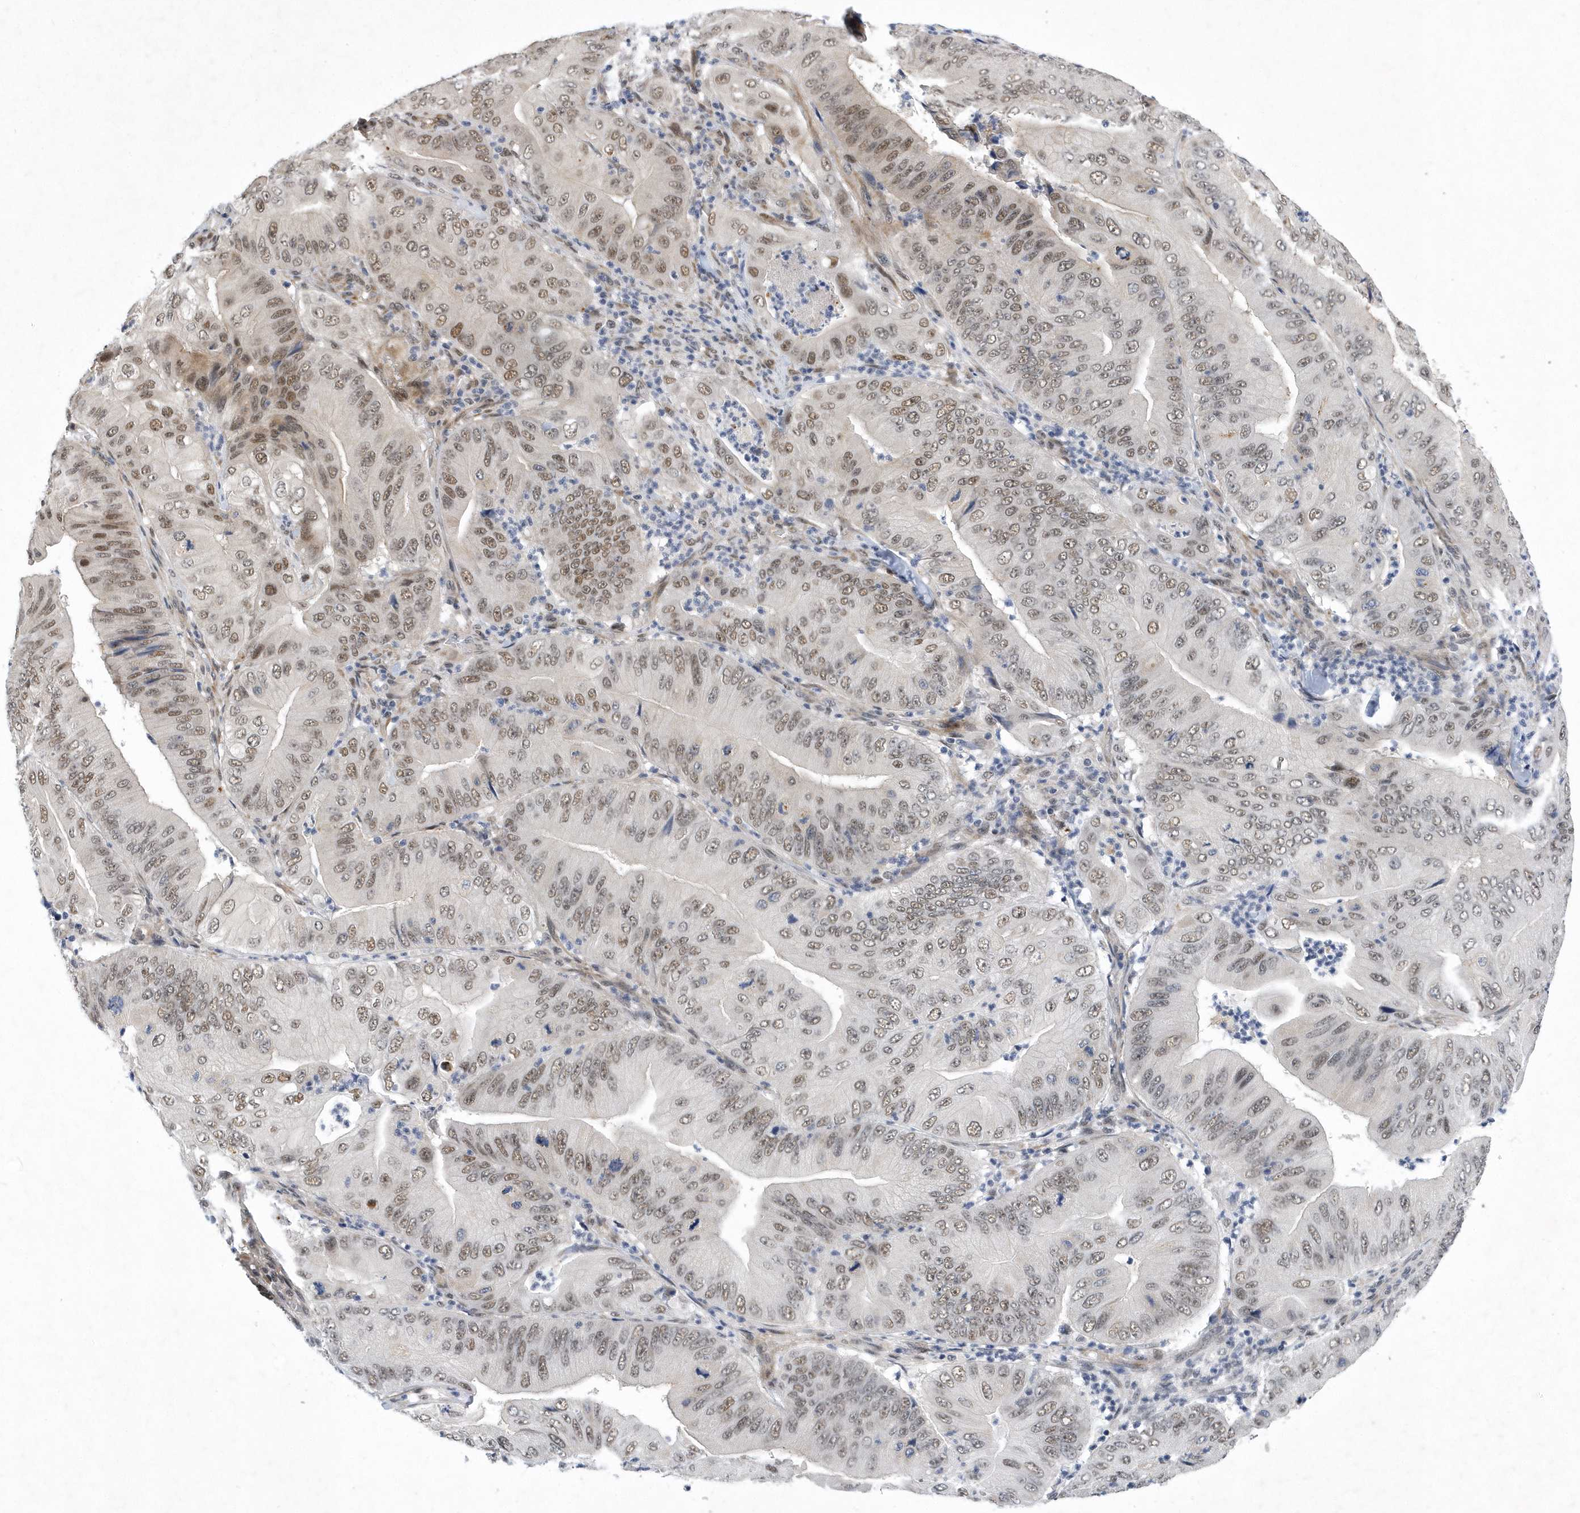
{"staining": {"intensity": "moderate", "quantity": ">75%", "location": "nuclear"}, "tissue": "pancreatic cancer", "cell_type": "Tumor cells", "image_type": "cancer", "snomed": [{"axis": "morphology", "description": "Adenocarcinoma, NOS"}, {"axis": "topography", "description": "Pancreas"}], "caption": "This micrograph reveals immunohistochemistry (IHC) staining of pancreatic cancer (adenocarcinoma), with medium moderate nuclear staining in about >75% of tumor cells.", "gene": "FAM217A", "patient": {"sex": "female", "age": 77}}